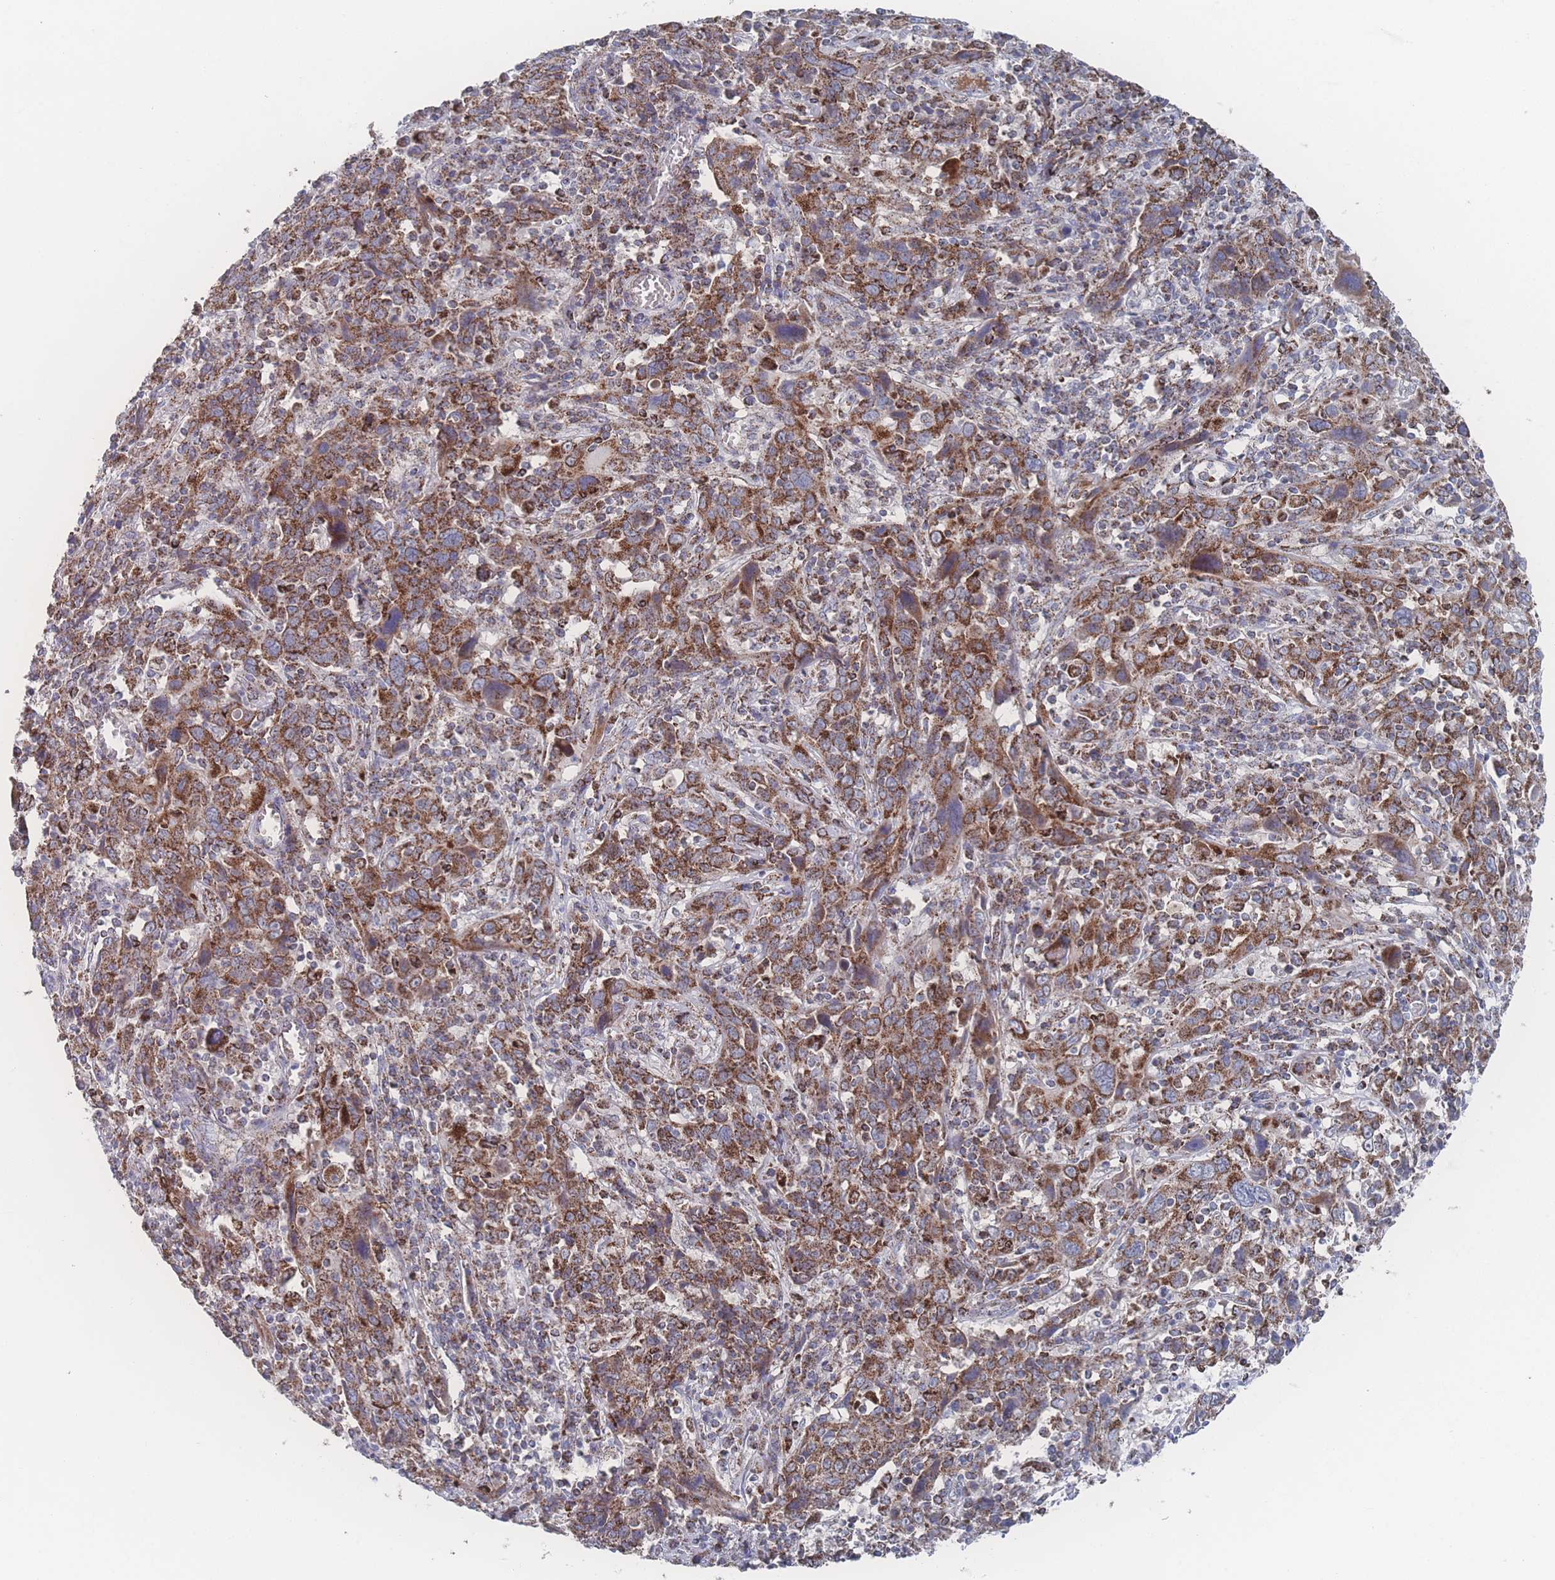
{"staining": {"intensity": "strong", "quantity": ">75%", "location": "cytoplasmic/membranous"}, "tissue": "cervical cancer", "cell_type": "Tumor cells", "image_type": "cancer", "snomed": [{"axis": "morphology", "description": "Squamous cell carcinoma, NOS"}, {"axis": "topography", "description": "Cervix"}], "caption": "High-magnification brightfield microscopy of cervical cancer (squamous cell carcinoma) stained with DAB (3,3'-diaminobenzidine) (brown) and counterstained with hematoxylin (blue). tumor cells exhibit strong cytoplasmic/membranous staining is seen in about>75% of cells.", "gene": "PEX14", "patient": {"sex": "female", "age": 46}}